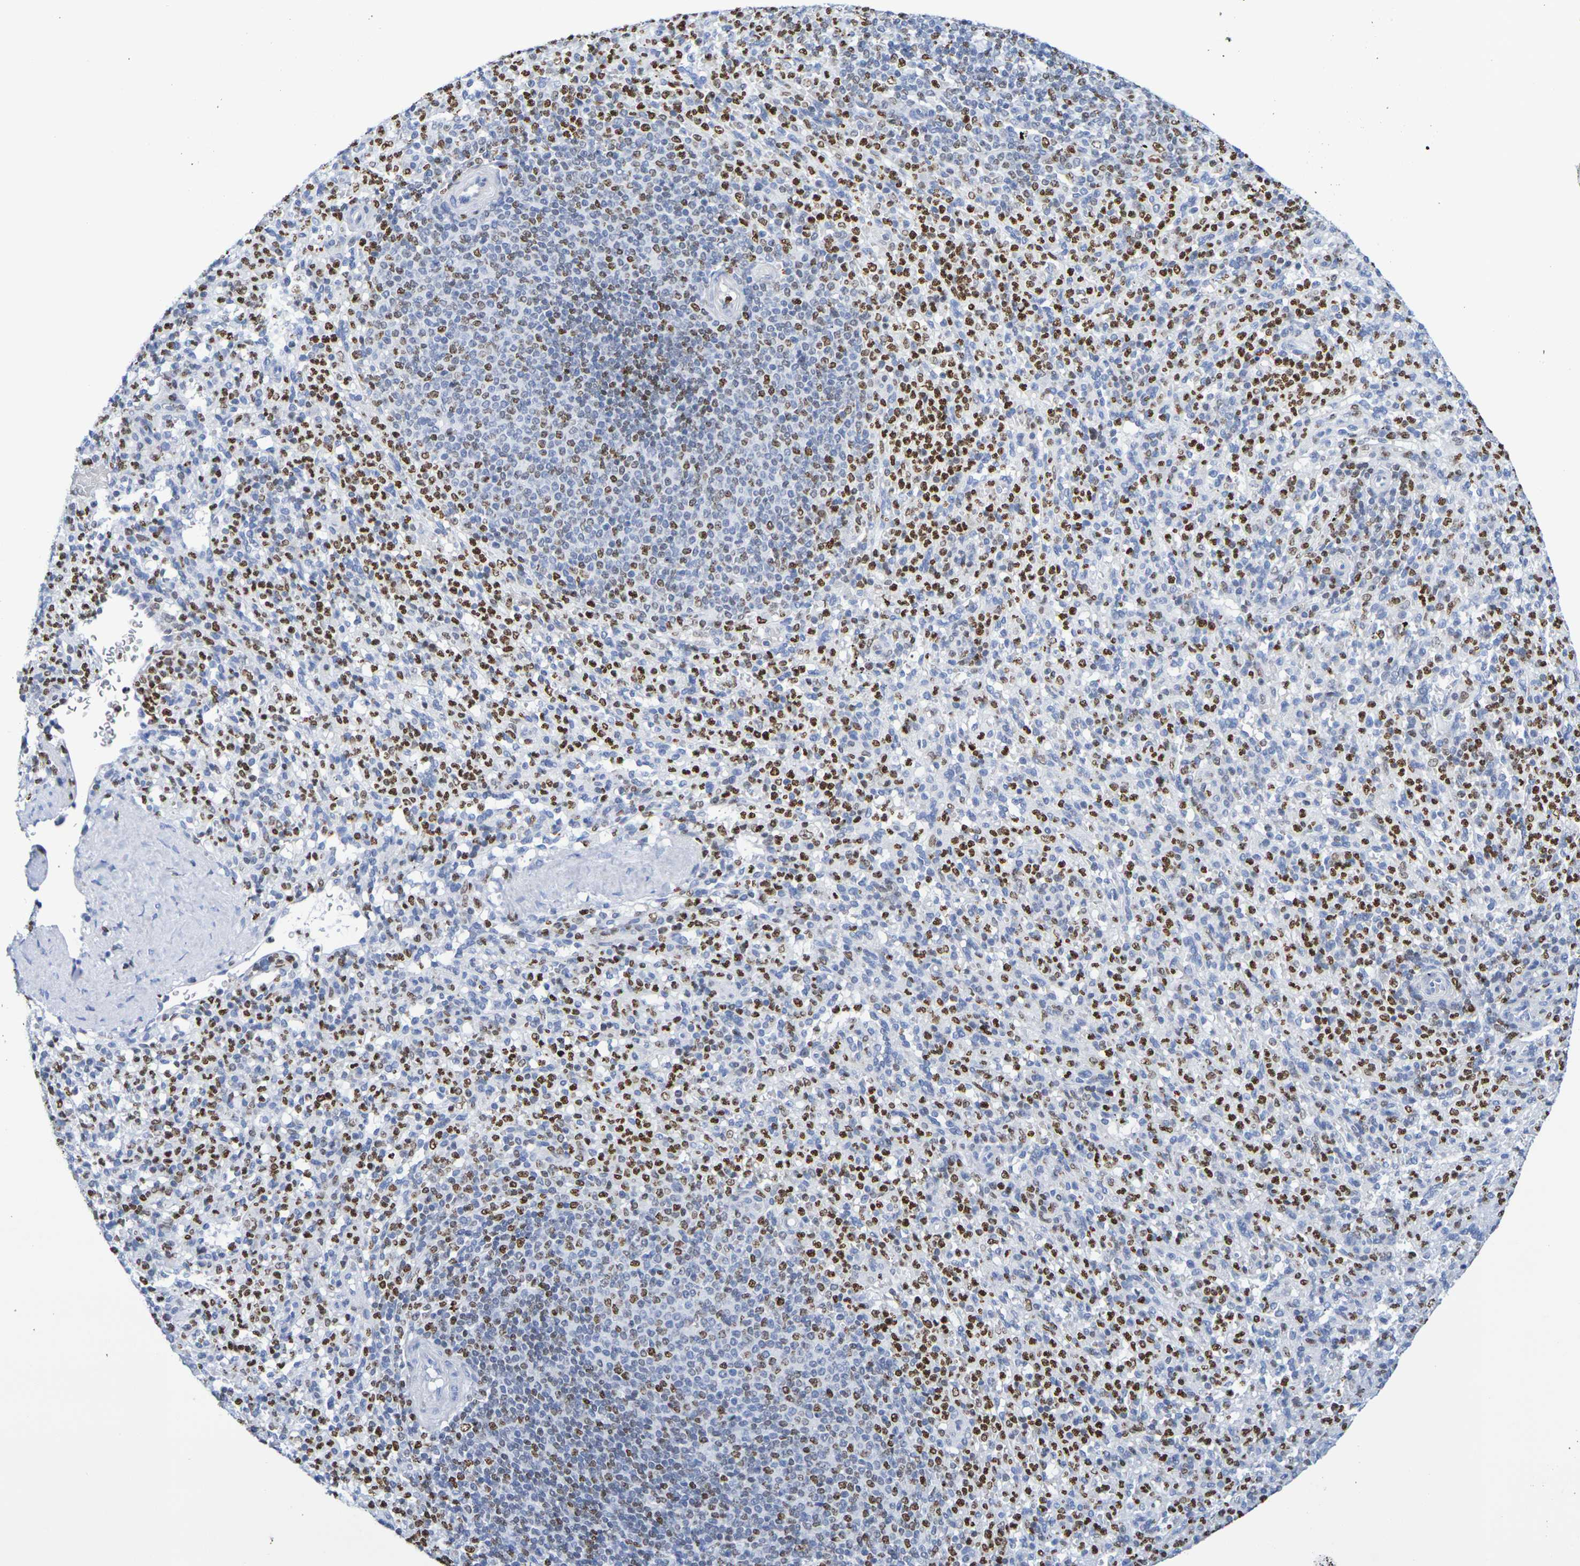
{"staining": {"intensity": "strong", "quantity": "25%-75%", "location": "nuclear"}, "tissue": "spleen", "cell_type": "Cells in red pulp", "image_type": "normal", "snomed": [{"axis": "morphology", "description": "Normal tissue, NOS"}, {"axis": "topography", "description": "Spleen"}], "caption": "Brown immunohistochemical staining in unremarkable spleen reveals strong nuclear staining in about 25%-75% of cells in red pulp. Nuclei are stained in blue.", "gene": "H1", "patient": {"sex": "male", "age": 36}}